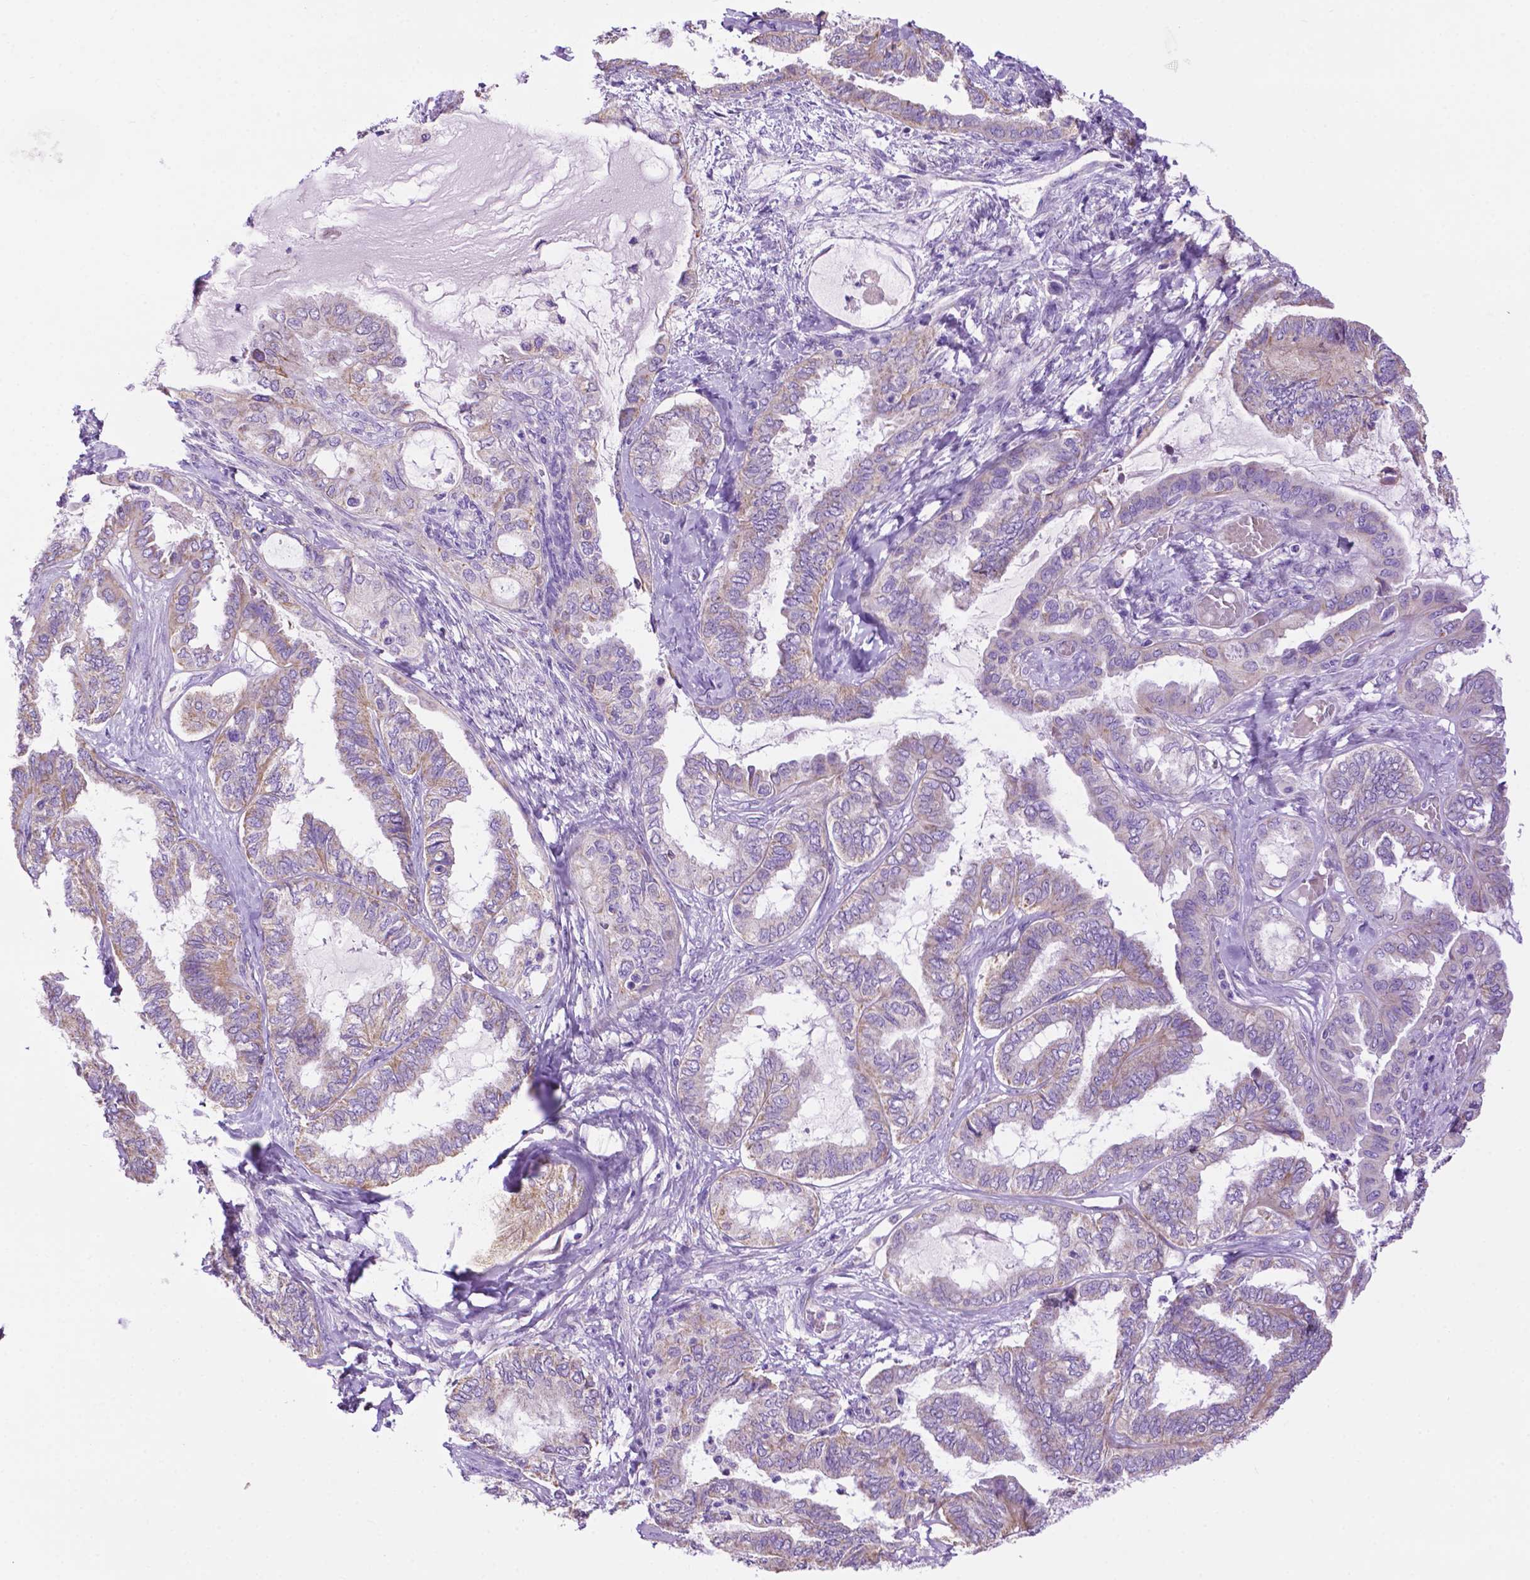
{"staining": {"intensity": "weak", "quantity": "25%-75%", "location": "cytoplasmic/membranous"}, "tissue": "ovarian cancer", "cell_type": "Tumor cells", "image_type": "cancer", "snomed": [{"axis": "morphology", "description": "Carcinoma, endometroid"}, {"axis": "topography", "description": "Ovary"}], "caption": "High-magnification brightfield microscopy of endometroid carcinoma (ovarian) stained with DAB (brown) and counterstained with hematoxylin (blue). tumor cells exhibit weak cytoplasmic/membranous staining is present in approximately25%-75% of cells.", "gene": "PHYHIP", "patient": {"sex": "female", "age": 70}}